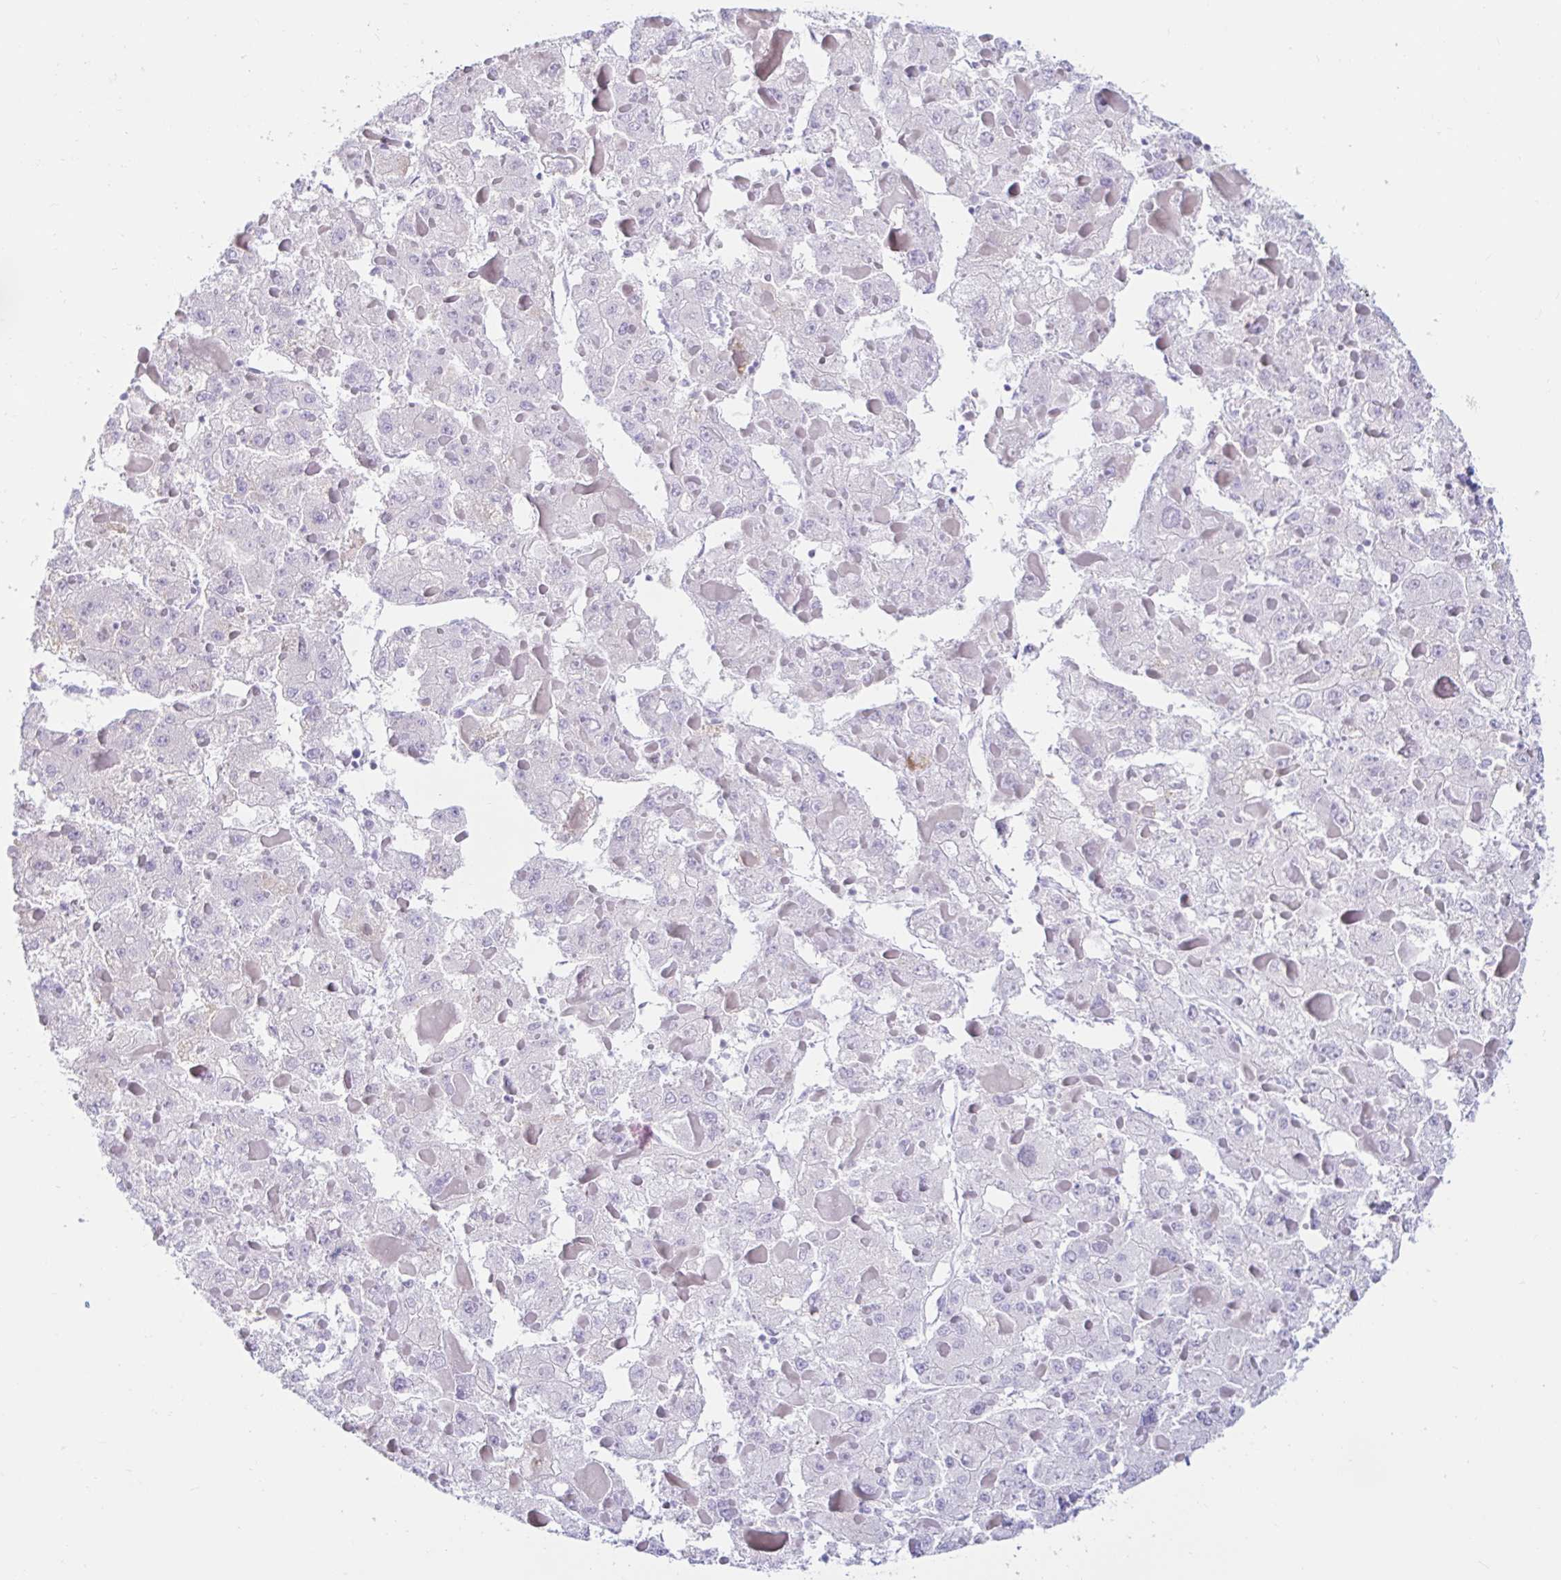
{"staining": {"intensity": "negative", "quantity": "none", "location": "none"}, "tissue": "liver cancer", "cell_type": "Tumor cells", "image_type": "cancer", "snomed": [{"axis": "morphology", "description": "Carcinoma, Hepatocellular, NOS"}, {"axis": "topography", "description": "Liver"}], "caption": "DAB immunohistochemical staining of liver cancer (hepatocellular carcinoma) shows no significant staining in tumor cells. Nuclei are stained in blue.", "gene": "BEST1", "patient": {"sex": "female", "age": 73}}